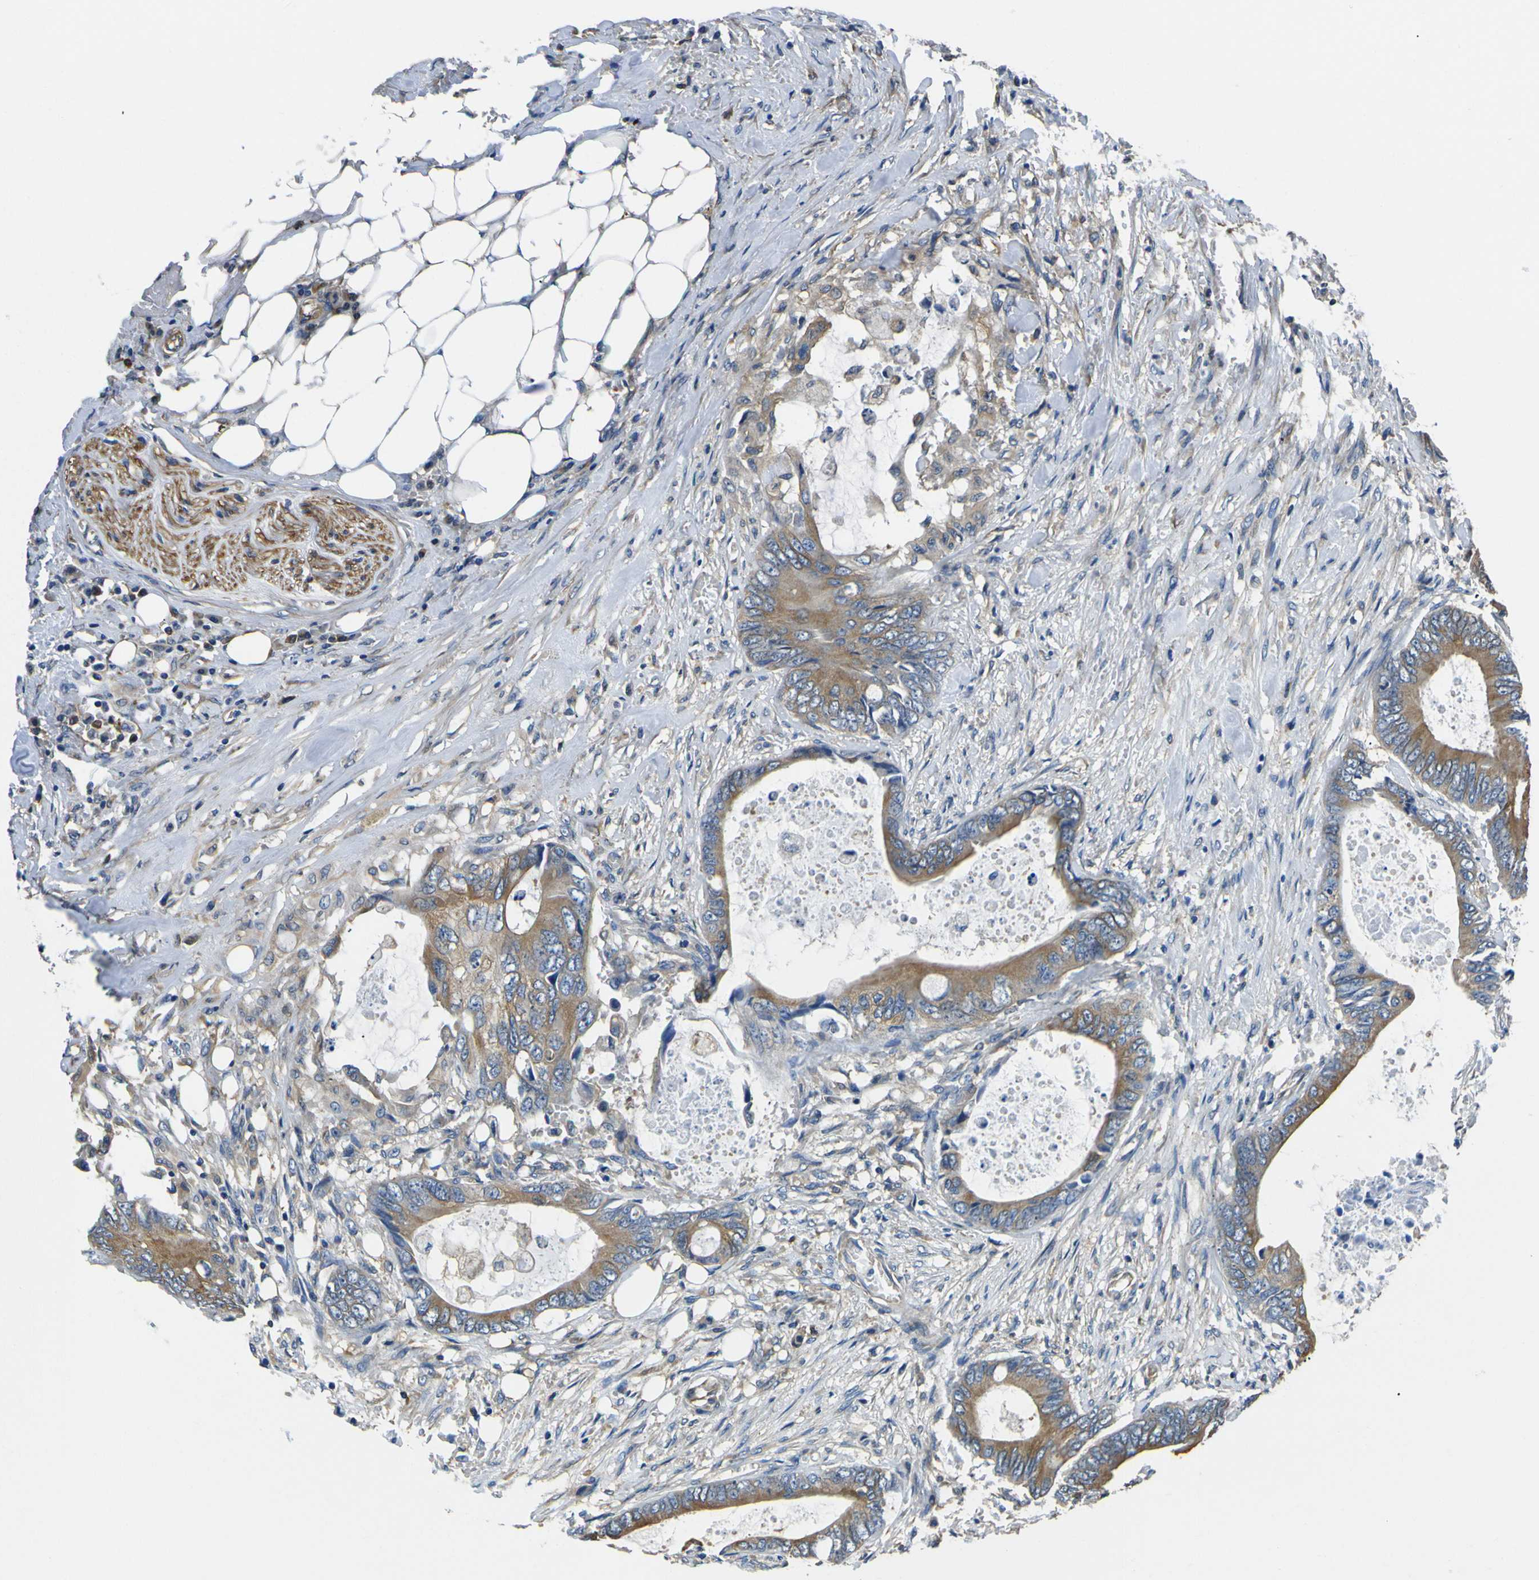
{"staining": {"intensity": "moderate", "quantity": ">75%", "location": "cytoplasmic/membranous"}, "tissue": "colorectal cancer", "cell_type": "Tumor cells", "image_type": "cancer", "snomed": [{"axis": "morphology", "description": "Normal tissue, NOS"}, {"axis": "morphology", "description": "Adenocarcinoma, NOS"}, {"axis": "topography", "description": "Rectum"}, {"axis": "topography", "description": "Peripheral nerve tissue"}], "caption": "Moderate cytoplasmic/membranous positivity is identified in approximately >75% of tumor cells in colorectal cancer (adenocarcinoma). The staining was performed using DAB (3,3'-diaminobenzidine) to visualize the protein expression in brown, while the nuclei were stained in blue with hematoxylin (Magnification: 20x).", "gene": "TUBB", "patient": {"sex": "female", "age": 77}}